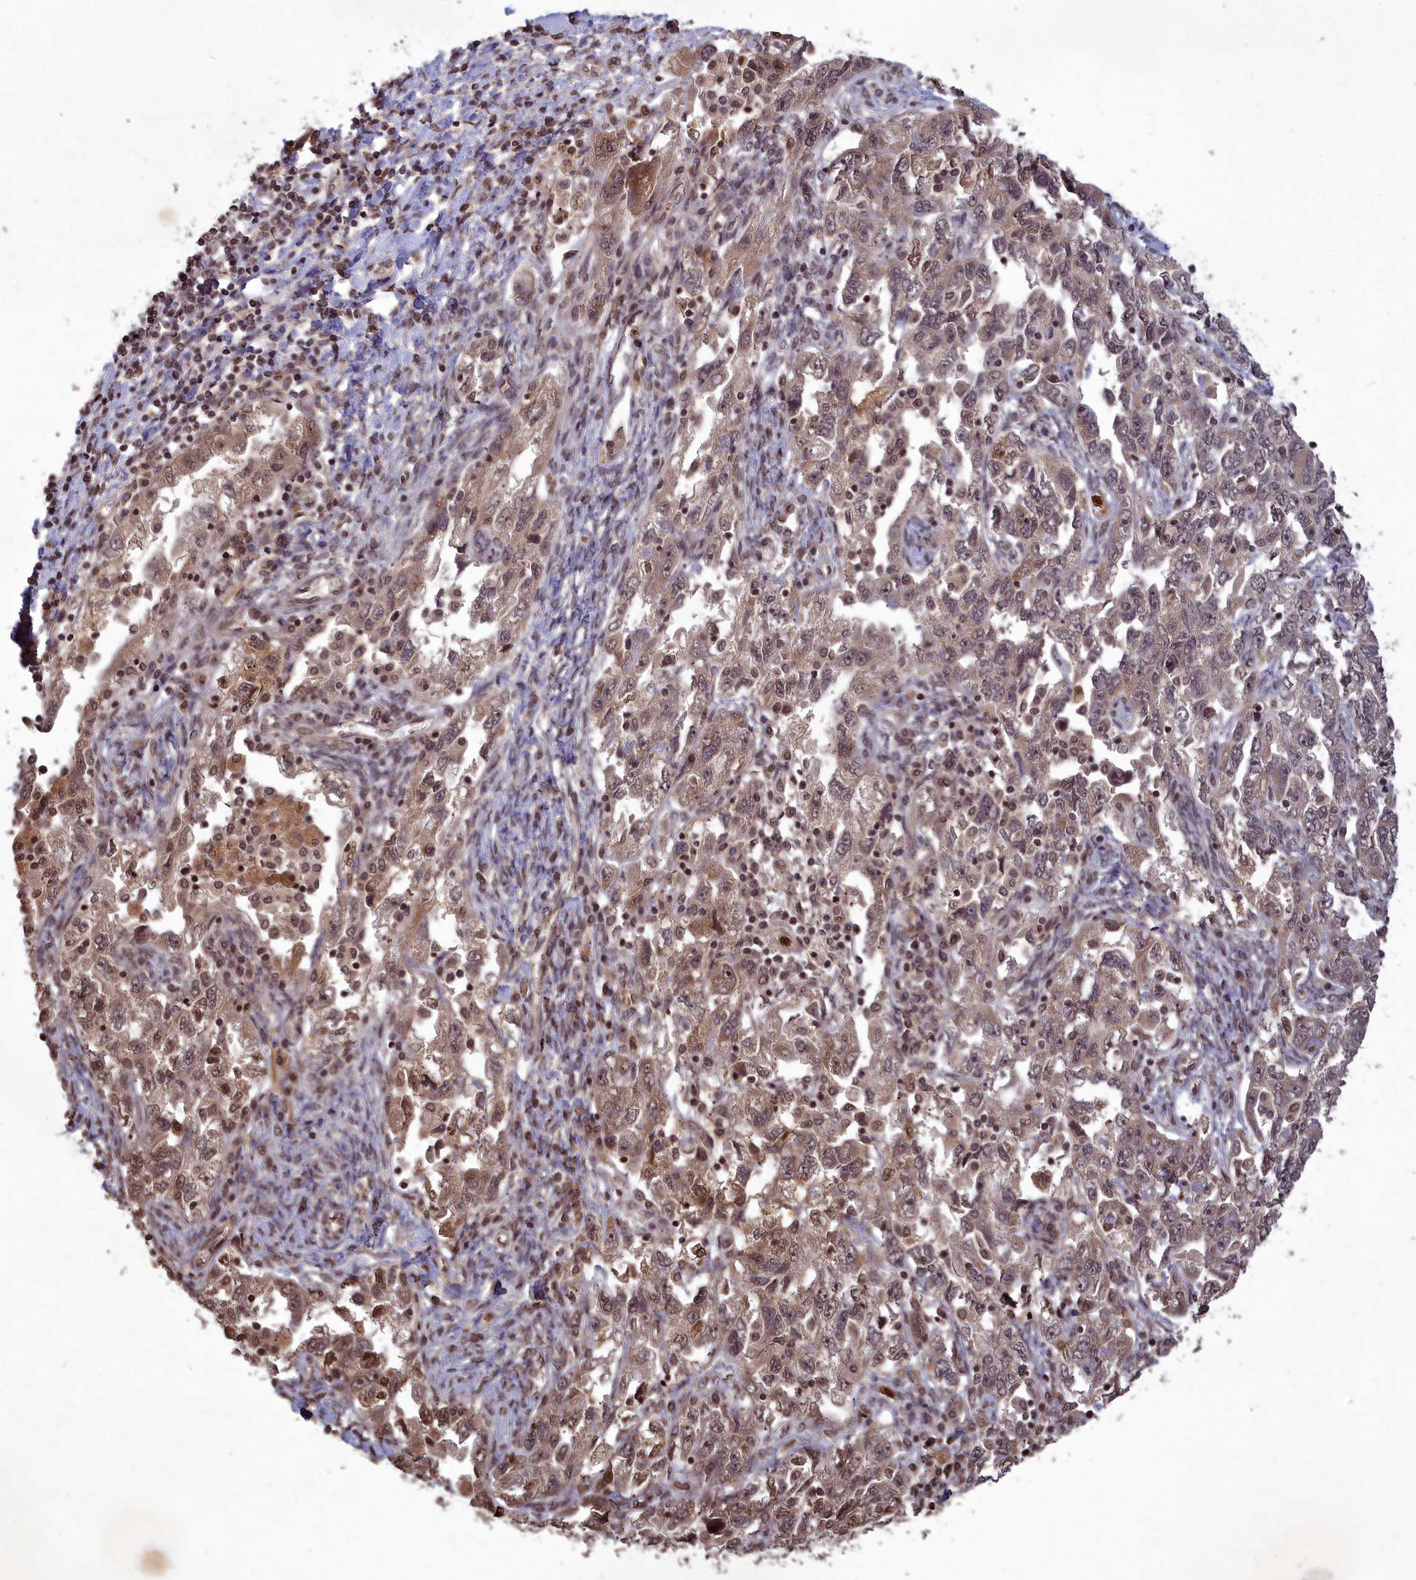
{"staining": {"intensity": "weak", "quantity": ">75%", "location": "cytoplasmic/membranous,nuclear"}, "tissue": "ovarian cancer", "cell_type": "Tumor cells", "image_type": "cancer", "snomed": [{"axis": "morphology", "description": "Carcinoma, NOS"}, {"axis": "morphology", "description": "Cystadenocarcinoma, serous, NOS"}, {"axis": "topography", "description": "Ovary"}], "caption": "Ovarian cancer stained for a protein shows weak cytoplasmic/membranous and nuclear positivity in tumor cells.", "gene": "SRMS", "patient": {"sex": "female", "age": 69}}